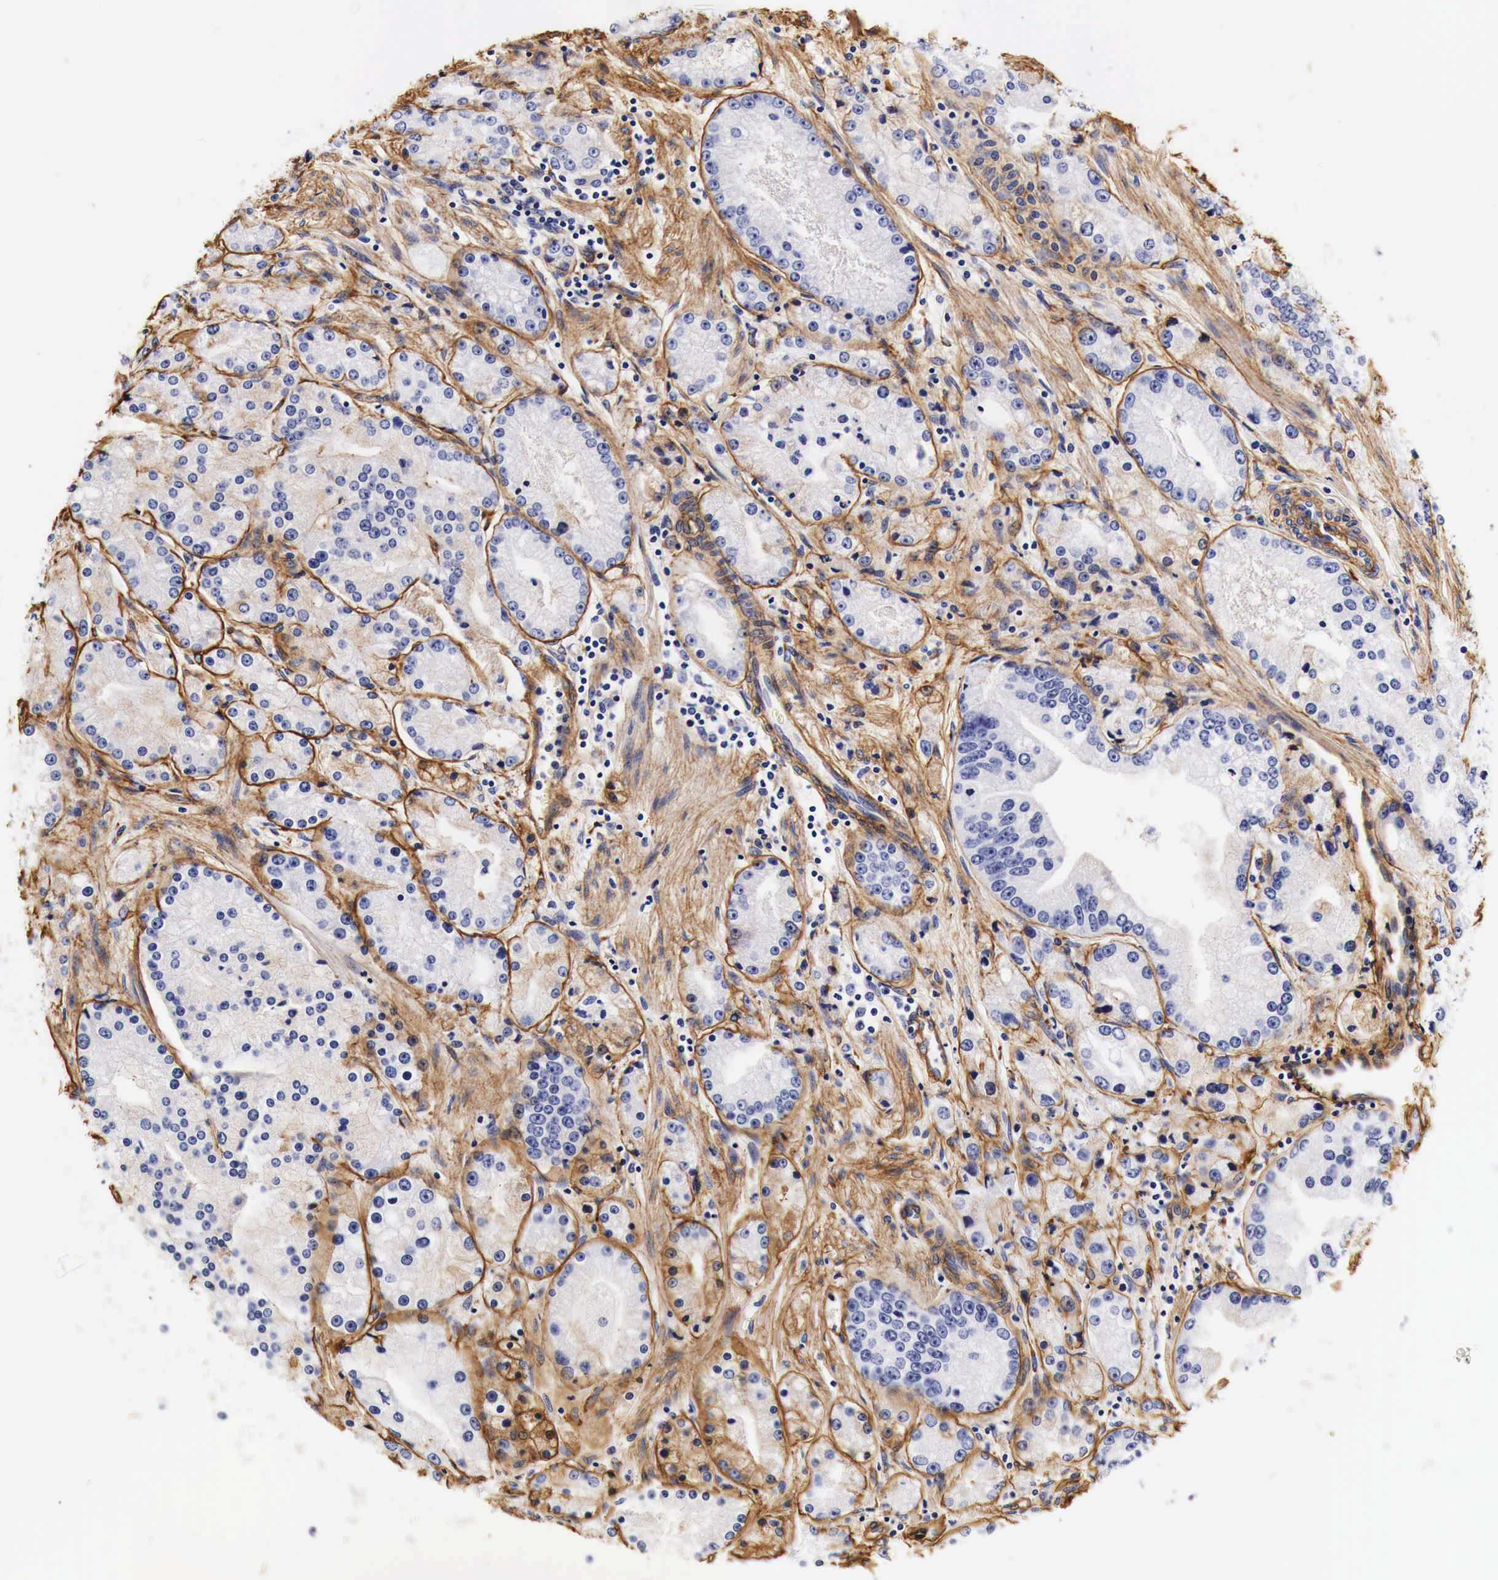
{"staining": {"intensity": "negative", "quantity": "none", "location": "none"}, "tissue": "prostate cancer", "cell_type": "Tumor cells", "image_type": "cancer", "snomed": [{"axis": "morphology", "description": "Adenocarcinoma, Medium grade"}, {"axis": "topography", "description": "Prostate"}], "caption": "Immunohistochemistry (IHC) image of neoplastic tissue: prostate cancer stained with DAB (3,3'-diaminobenzidine) displays no significant protein expression in tumor cells. (DAB (3,3'-diaminobenzidine) IHC visualized using brightfield microscopy, high magnification).", "gene": "LAMB2", "patient": {"sex": "male", "age": 72}}